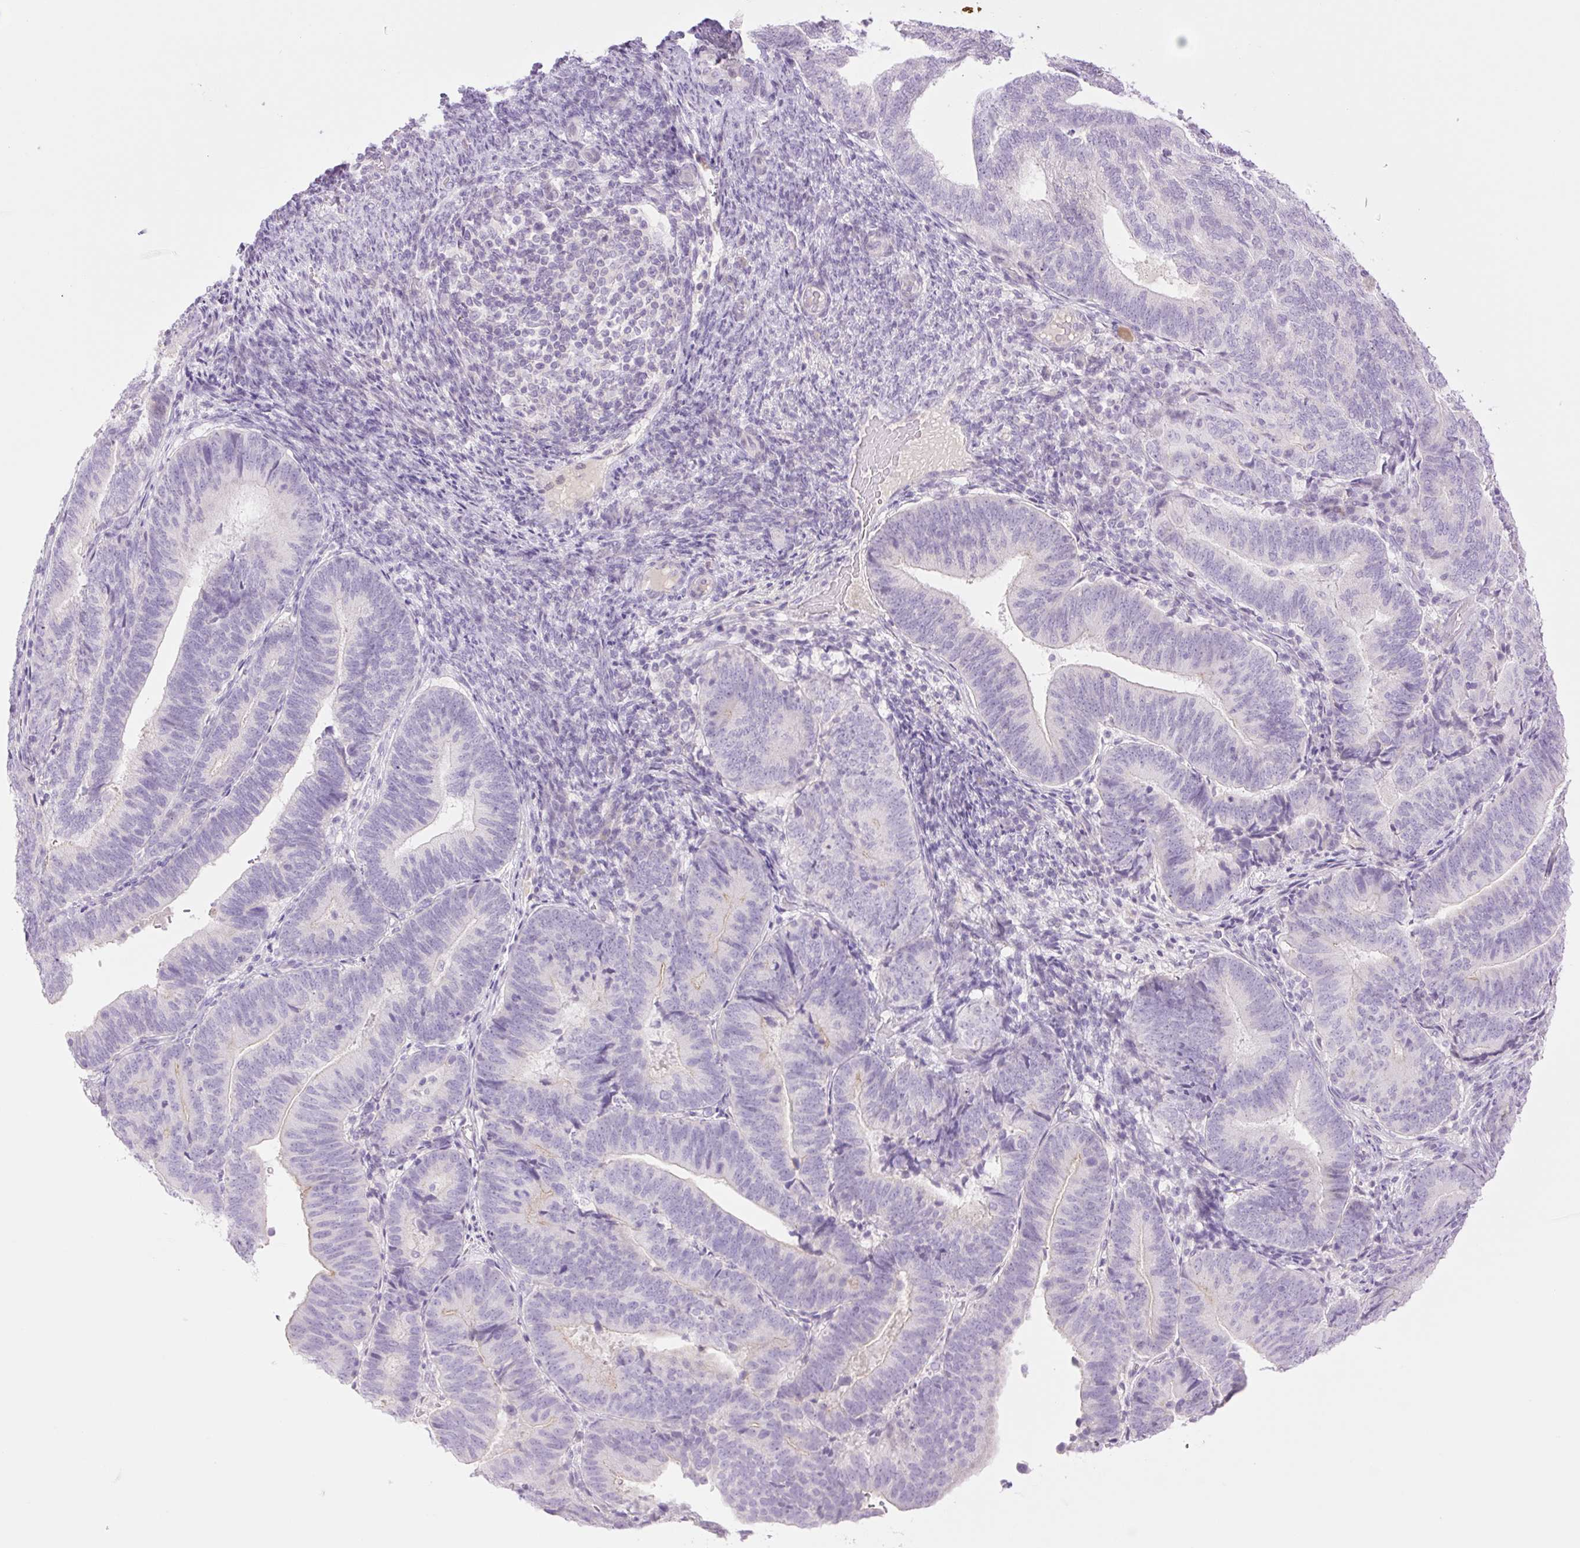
{"staining": {"intensity": "negative", "quantity": "none", "location": "none"}, "tissue": "endometrial cancer", "cell_type": "Tumor cells", "image_type": "cancer", "snomed": [{"axis": "morphology", "description": "Adenocarcinoma, NOS"}, {"axis": "topography", "description": "Endometrium"}], "caption": "DAB immunohistochemical staining of human endometrial cancer exhibits no significant expression in tumor cells. The staining was performed using DAB to visualize the protein expression in brown, while the nuclei were stained in blue with hematoxylin (Magnification: 20x).", "gene": "TBX15", "patient": {"sex": "female", "age": 70}}